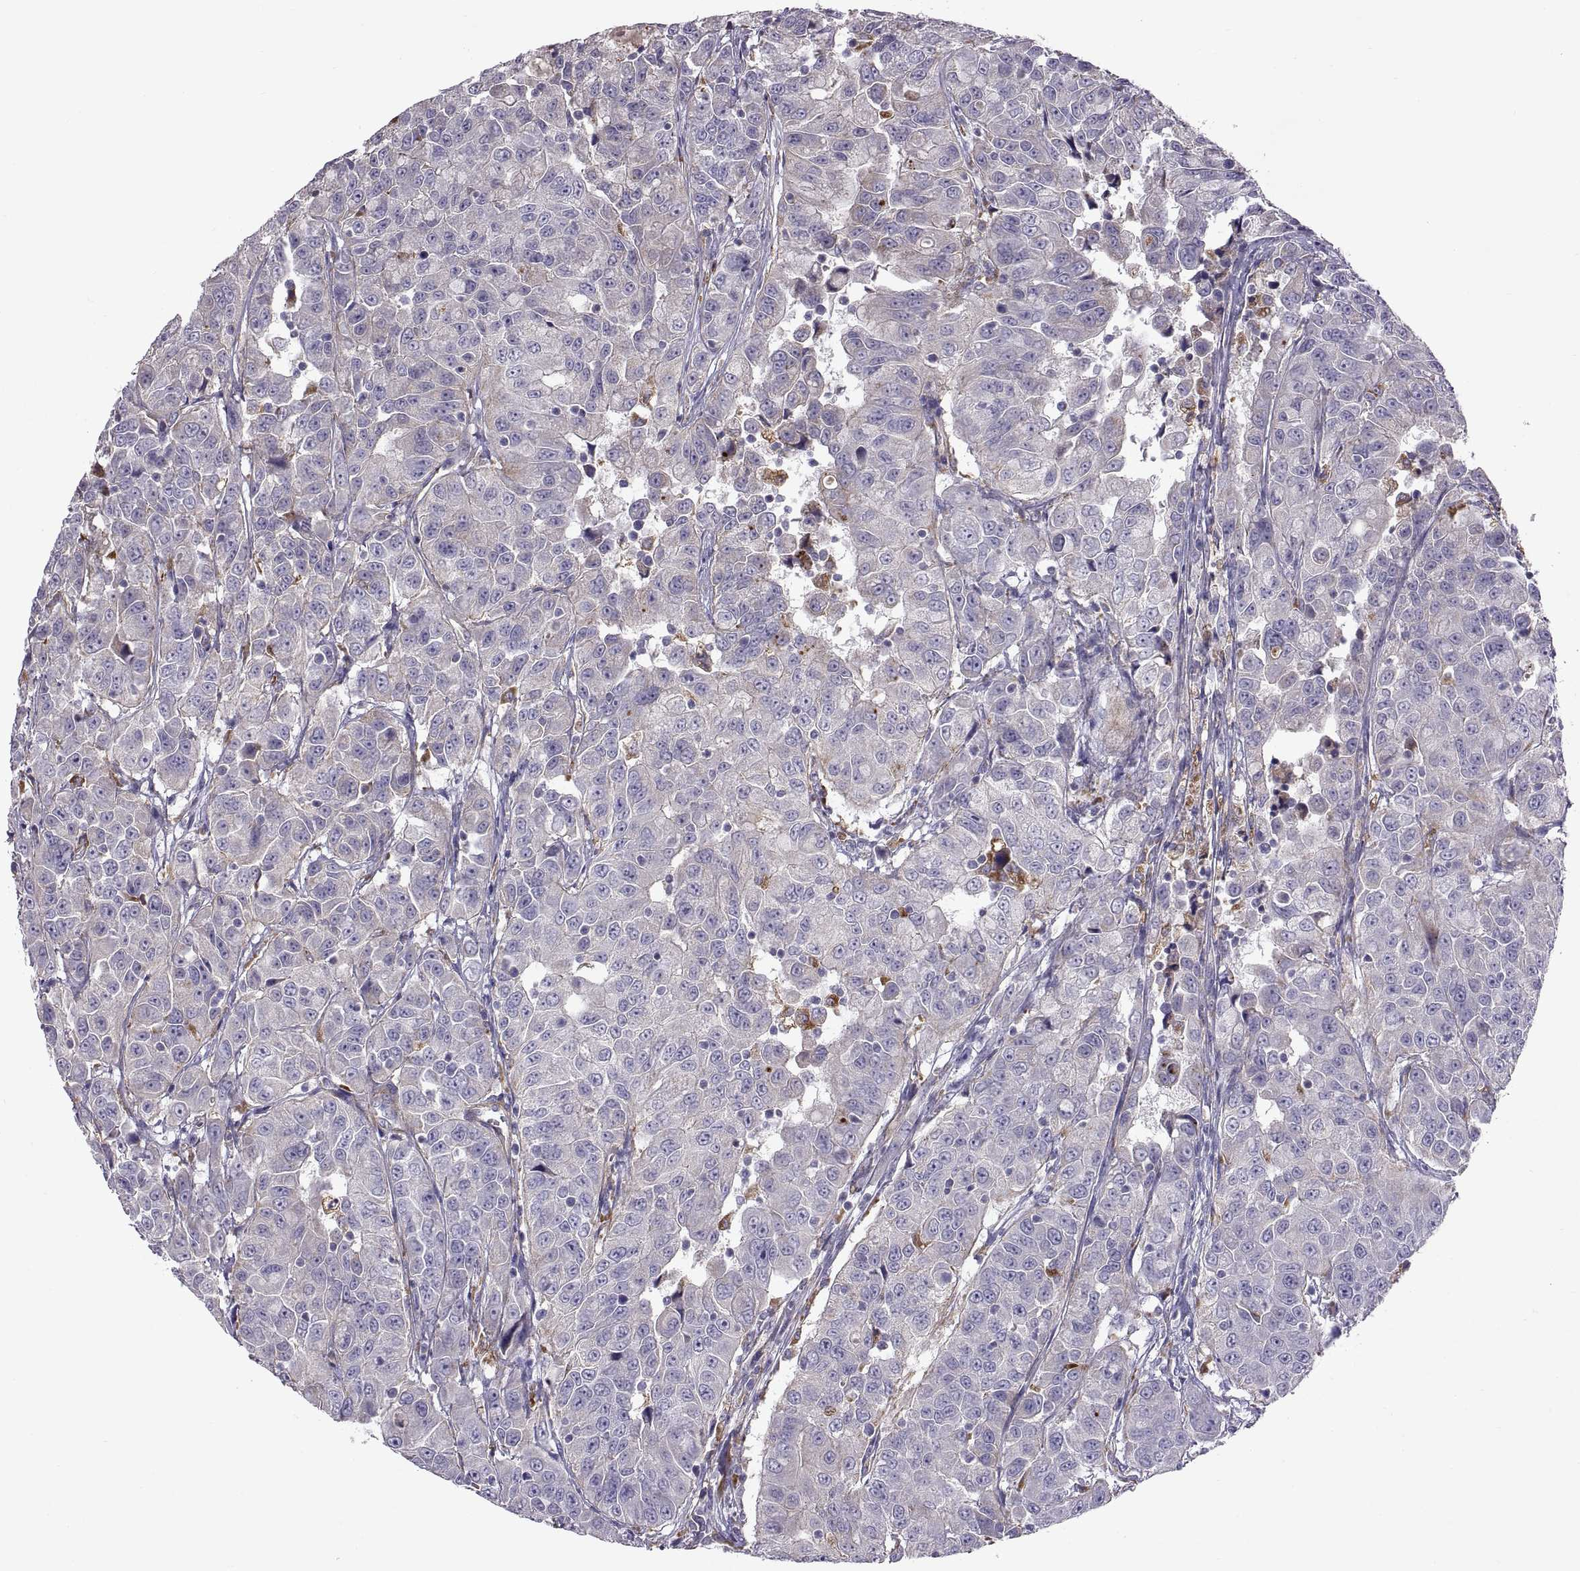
{"staining": {"intensity": "negative", "quantity": "none", "location": "none"}, "tissue": "urothelial cancer", "cell_type": "Tumor cells", "image_type": "cancer", "snomed": [{"axis": "morphology", "description": "Urothelial carcinoma, NOS"}, {"axis": "morphology", "description": "Urothelial carcinoma, High grade"}, {"axis": "topography", "description": "Urinary bladder"}], "caption": "A histopathology image of transitional cell carcinoma stained for a protein demonstrates no brown staining in tumor cells.", "gene": "ARSL", "patient": {"sex": "female", "age": 73}}